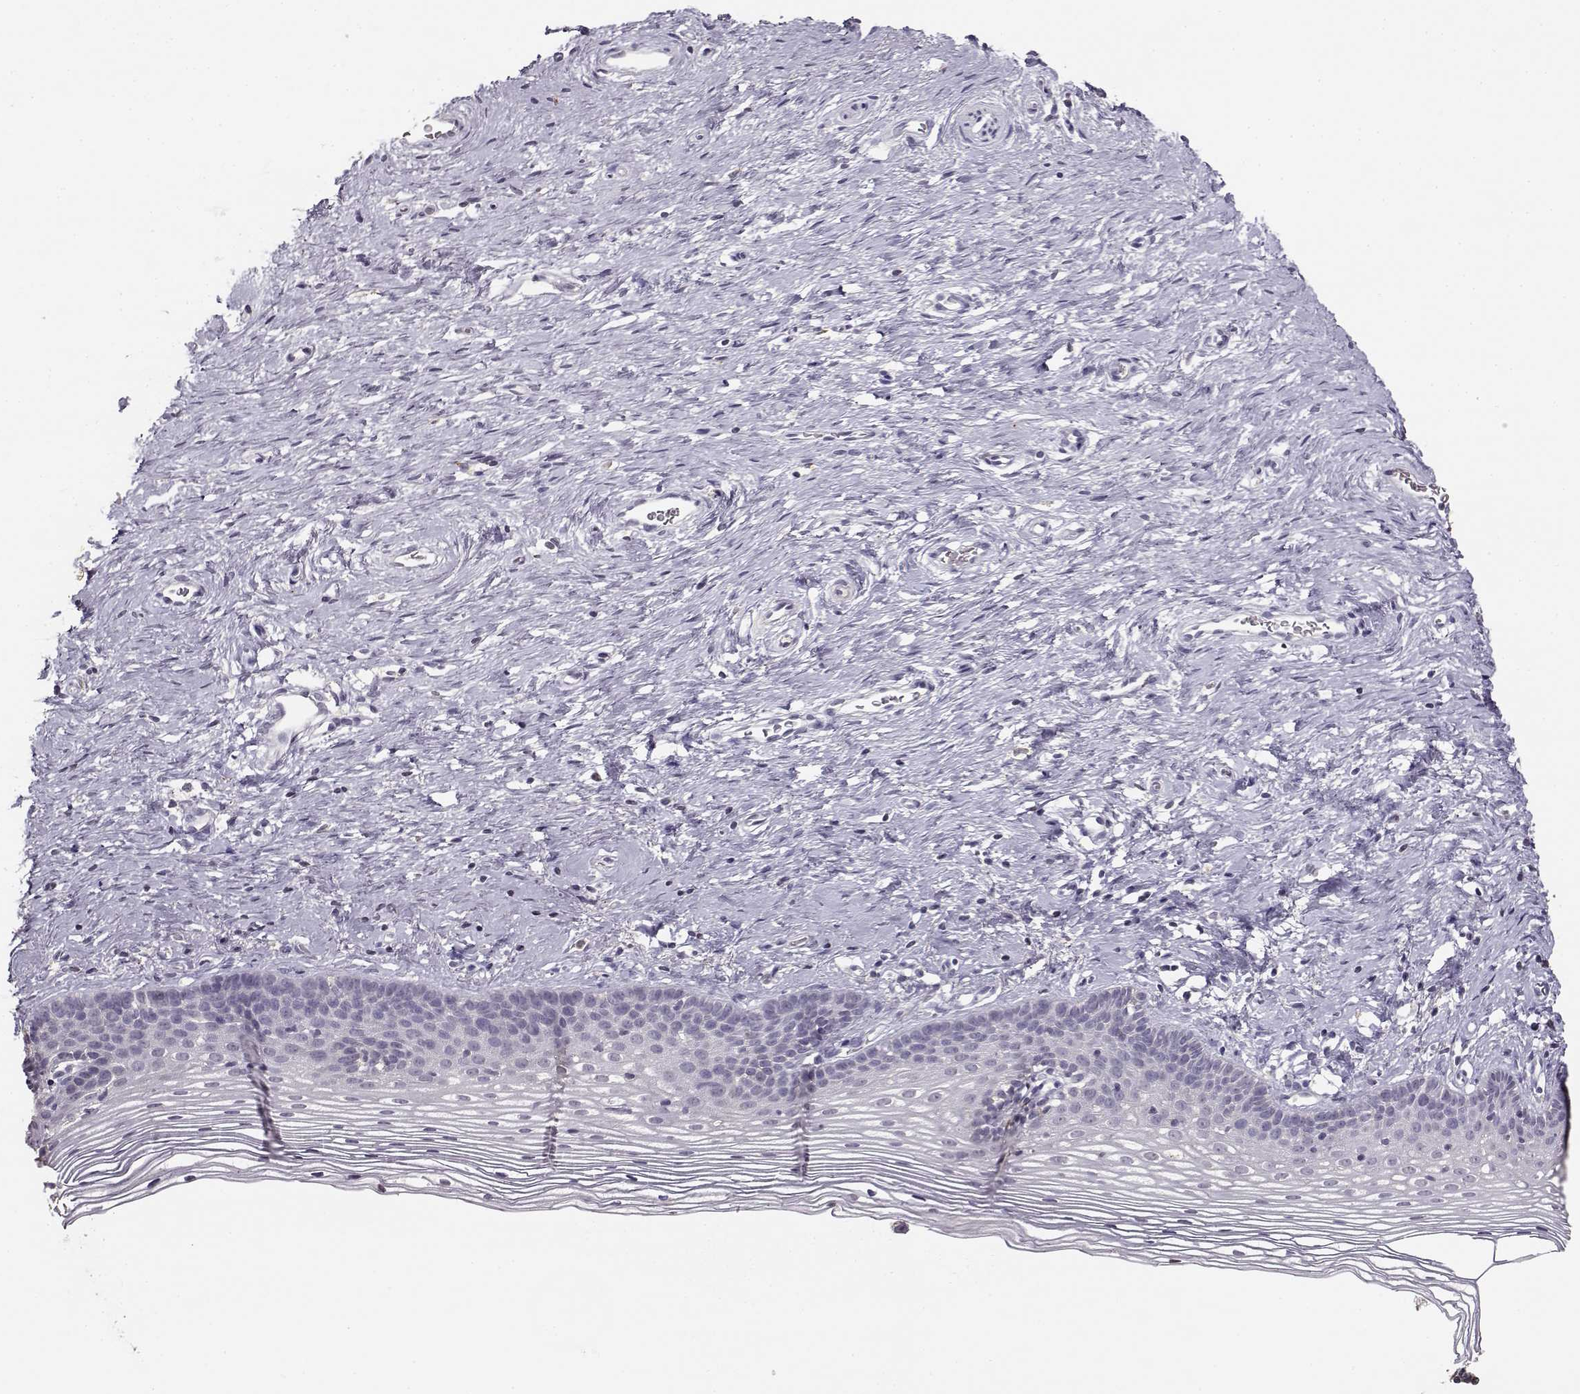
{"staining": {"intensity": "negative", "quantity": "none", "location": "none"}, "tissue": "cervix", "cell_type": "Glandular cells", "image_type": "normal", "snomed": [{"axis": "morphology", "description": "Normal tissue, NOS"}, {"axis": "topography", "description": "Cervix"}], "caption": "A histopathology image of human cervix is negative for staining in glandular cells. (DAB (3,3'-diaminobenzidine) IHC visualized using brightfield microscopy, high magnification).", "gene": "UROC1", "patient": {"sex": "female", "age": 39}}